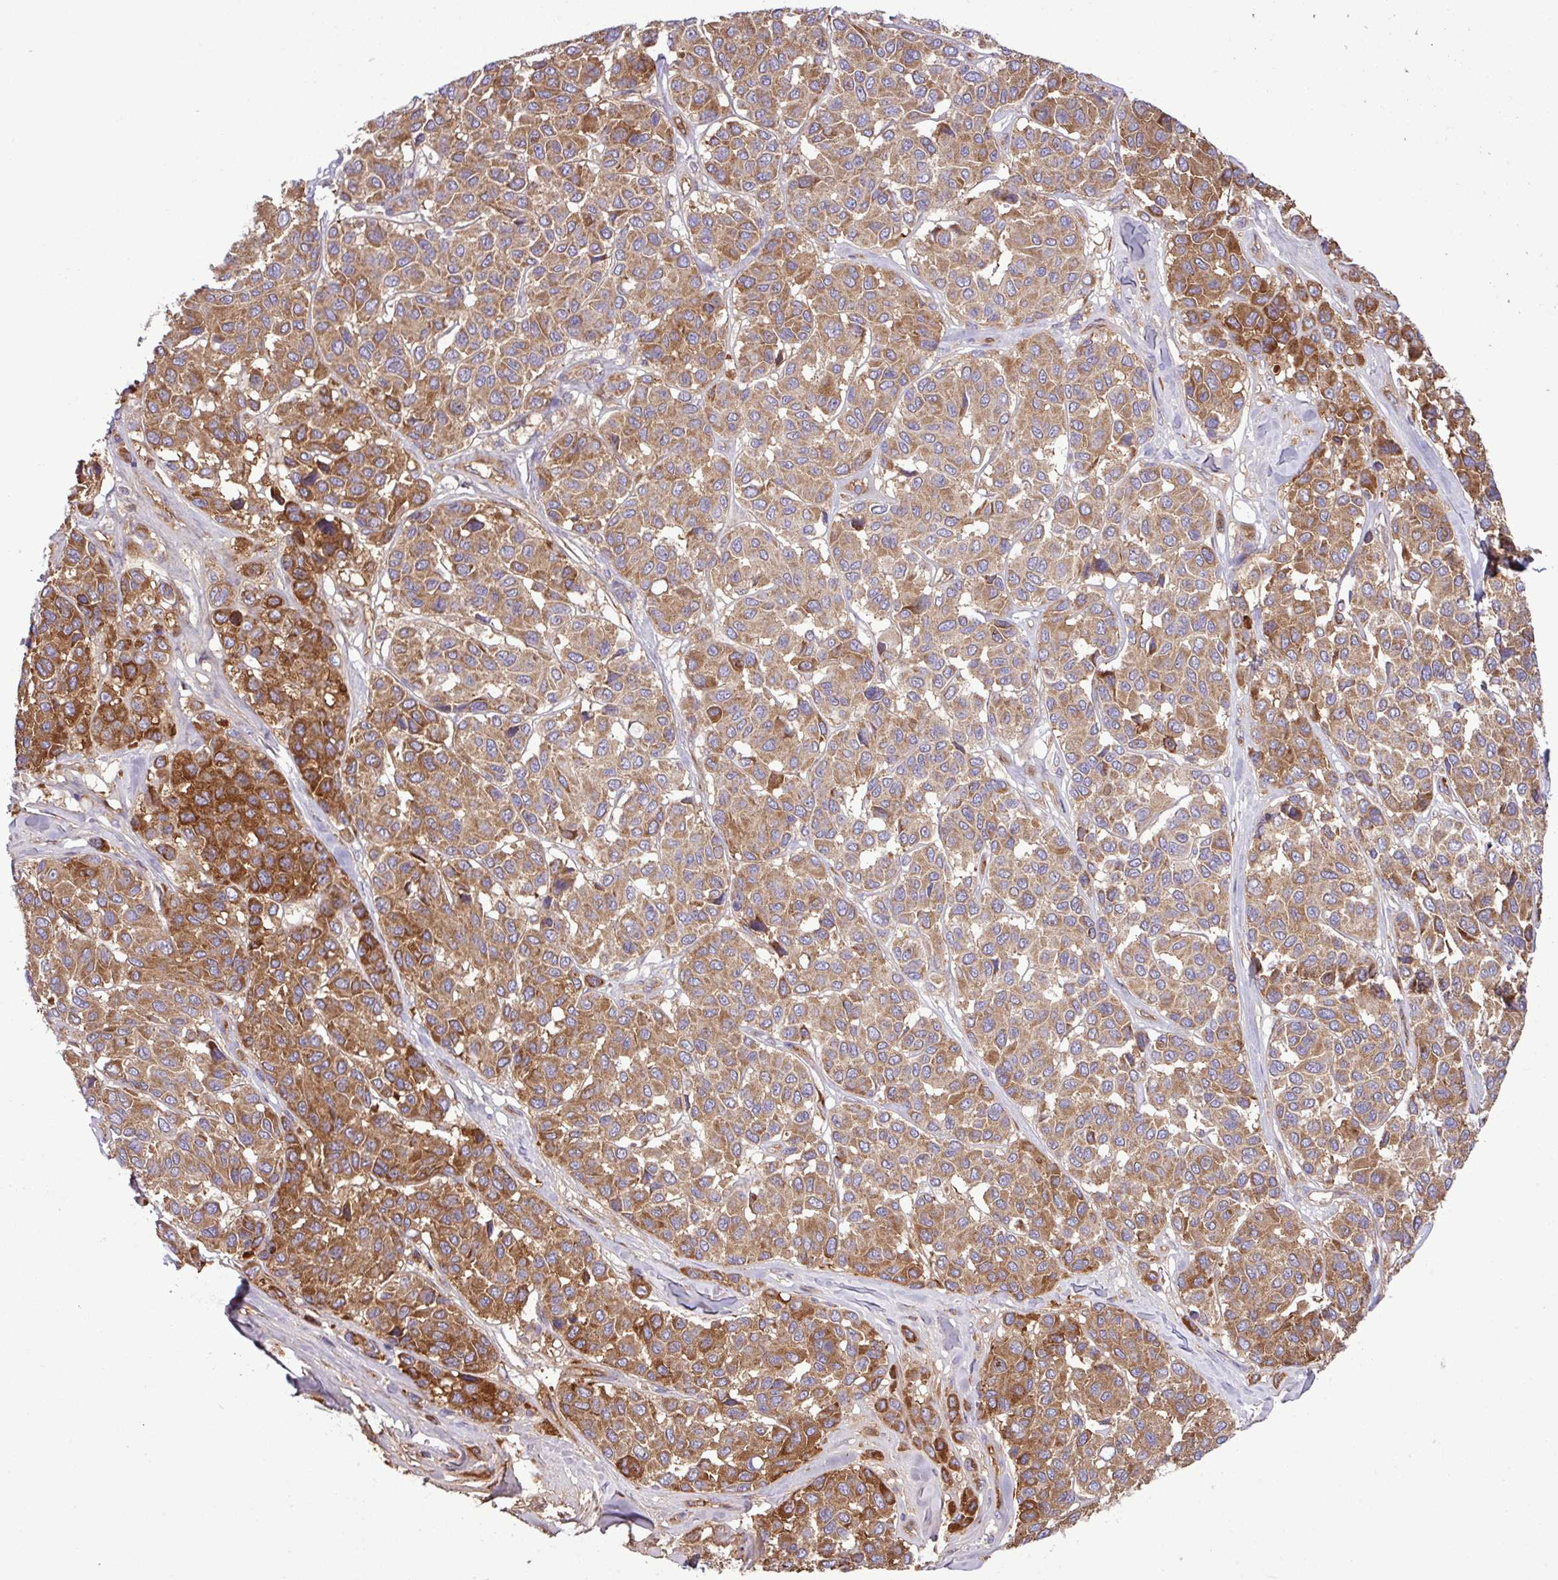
{"staining": {"intensity": "moderate", "quantity": ">75%", "location": "cytoplasmic/membranous"}, "tissue": "melanoma", "cell_type": "Tumor cells", "image_type": "cancer", "snomed": [{"axis": "morphology", "description": "Malignant melanoma, NOS"}, {"axis": "topography", "description": "Skin"}], "caption": "Human malignant melanoma stained for a protein (brown) shows moderate cytoplasmic/membranous positive positivity in approximately >75% of tumor cells.", "gene": "CWH43", "patient": {"sex": "female", "age": 66}}